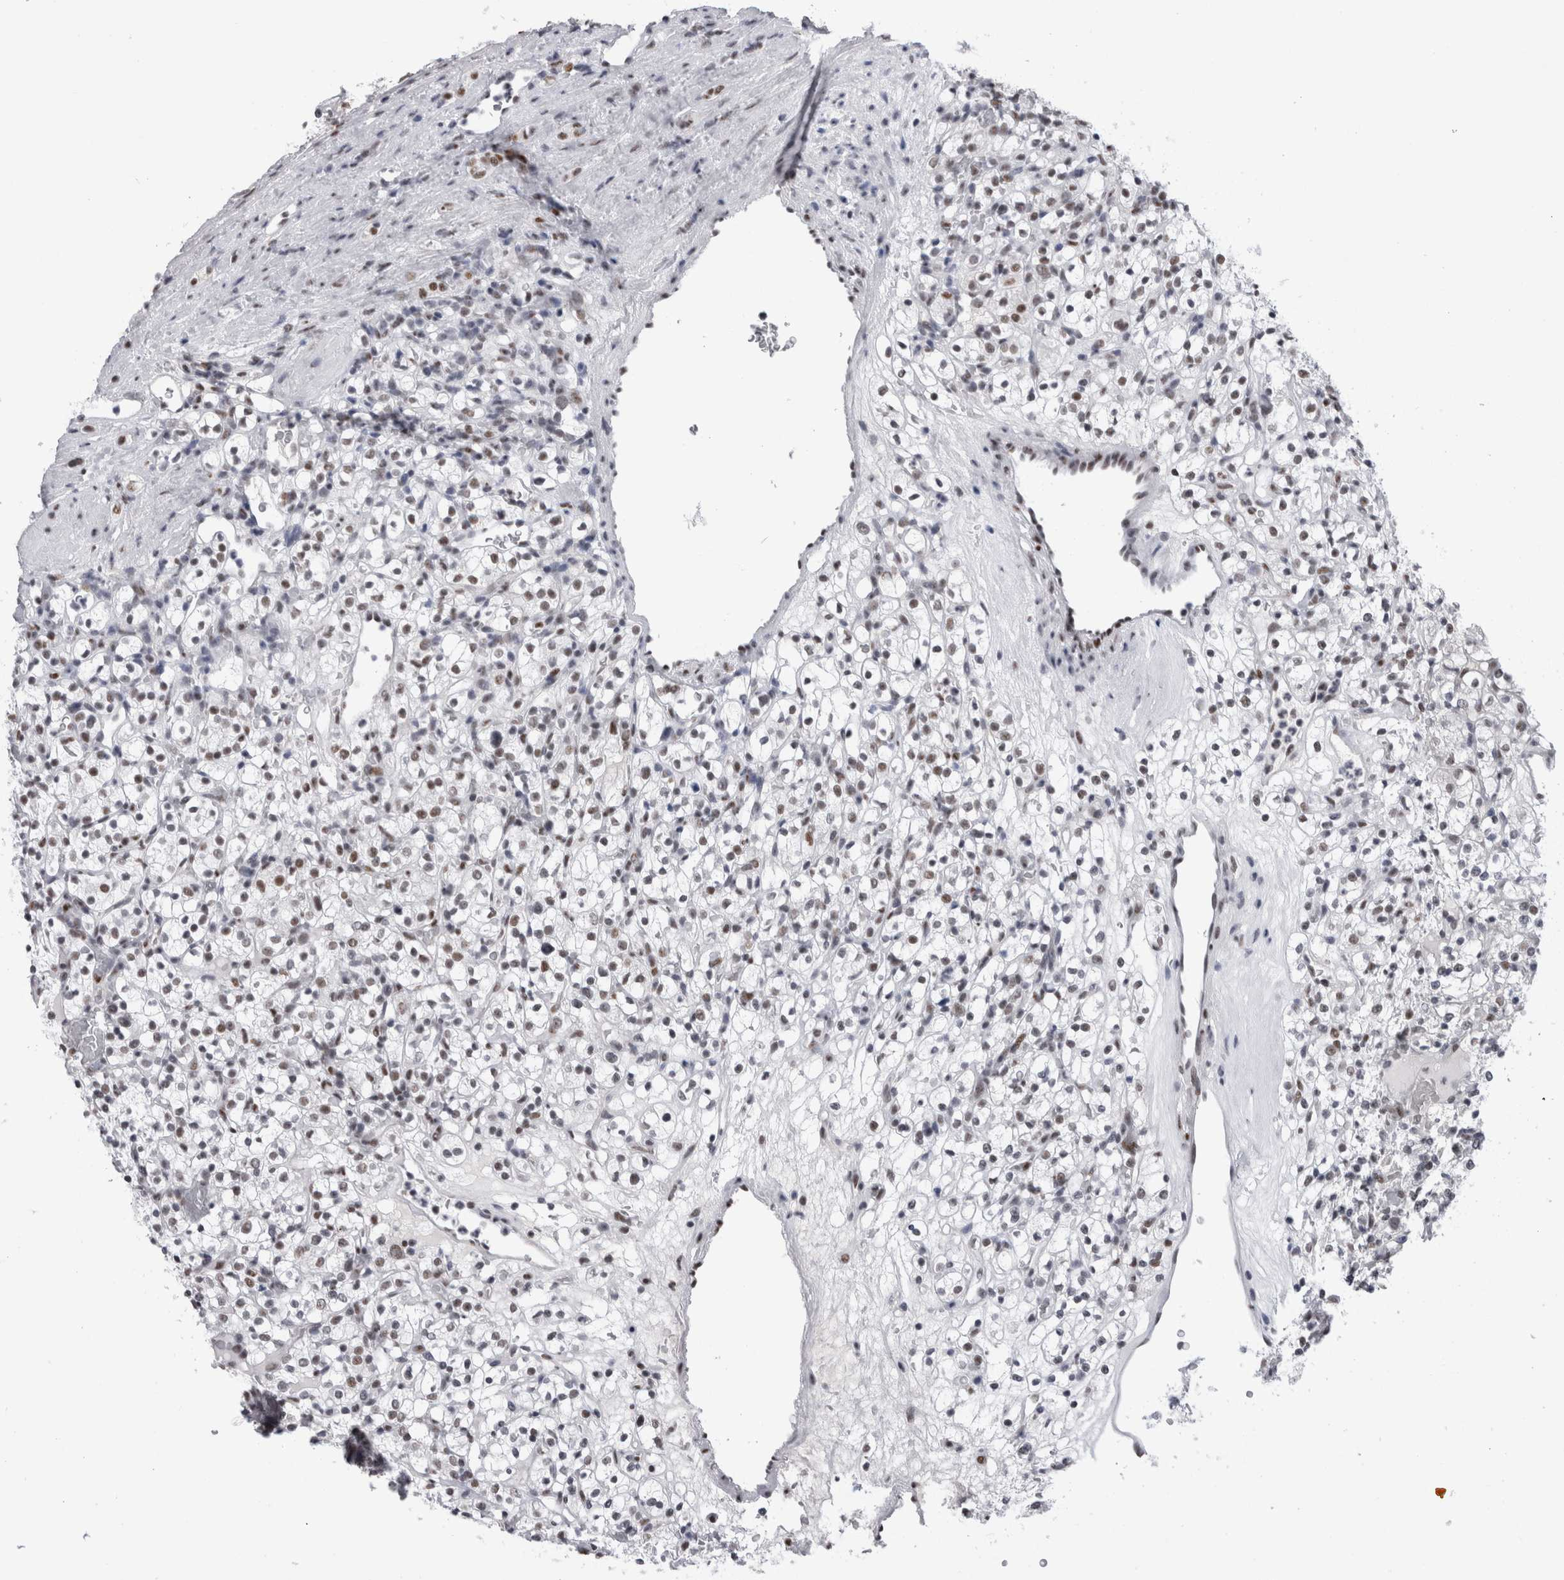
{"staining": {"intensity": "weak", "quantity": ">75%", "location": "nuclear"}, "tissue": "renal cancer", "cell_type": "Tumor cells", "image_type": "cancer", "snomed": [{"axis": "morphology", "description": "Normal tissue, NOS"}, {"axis": "morphology", "description": "Adenocarcinoma, NOS"}, {"axis": "topography", "description": "Kidney"}], "caption": "This micrograph displays immunohistochemistry (IHC) staining of renal cancer, with low weak nuclear positivity in approximately >75% of tumor cells.", "gene": "API5", "patient": {"sex": "female", "age": 72}}